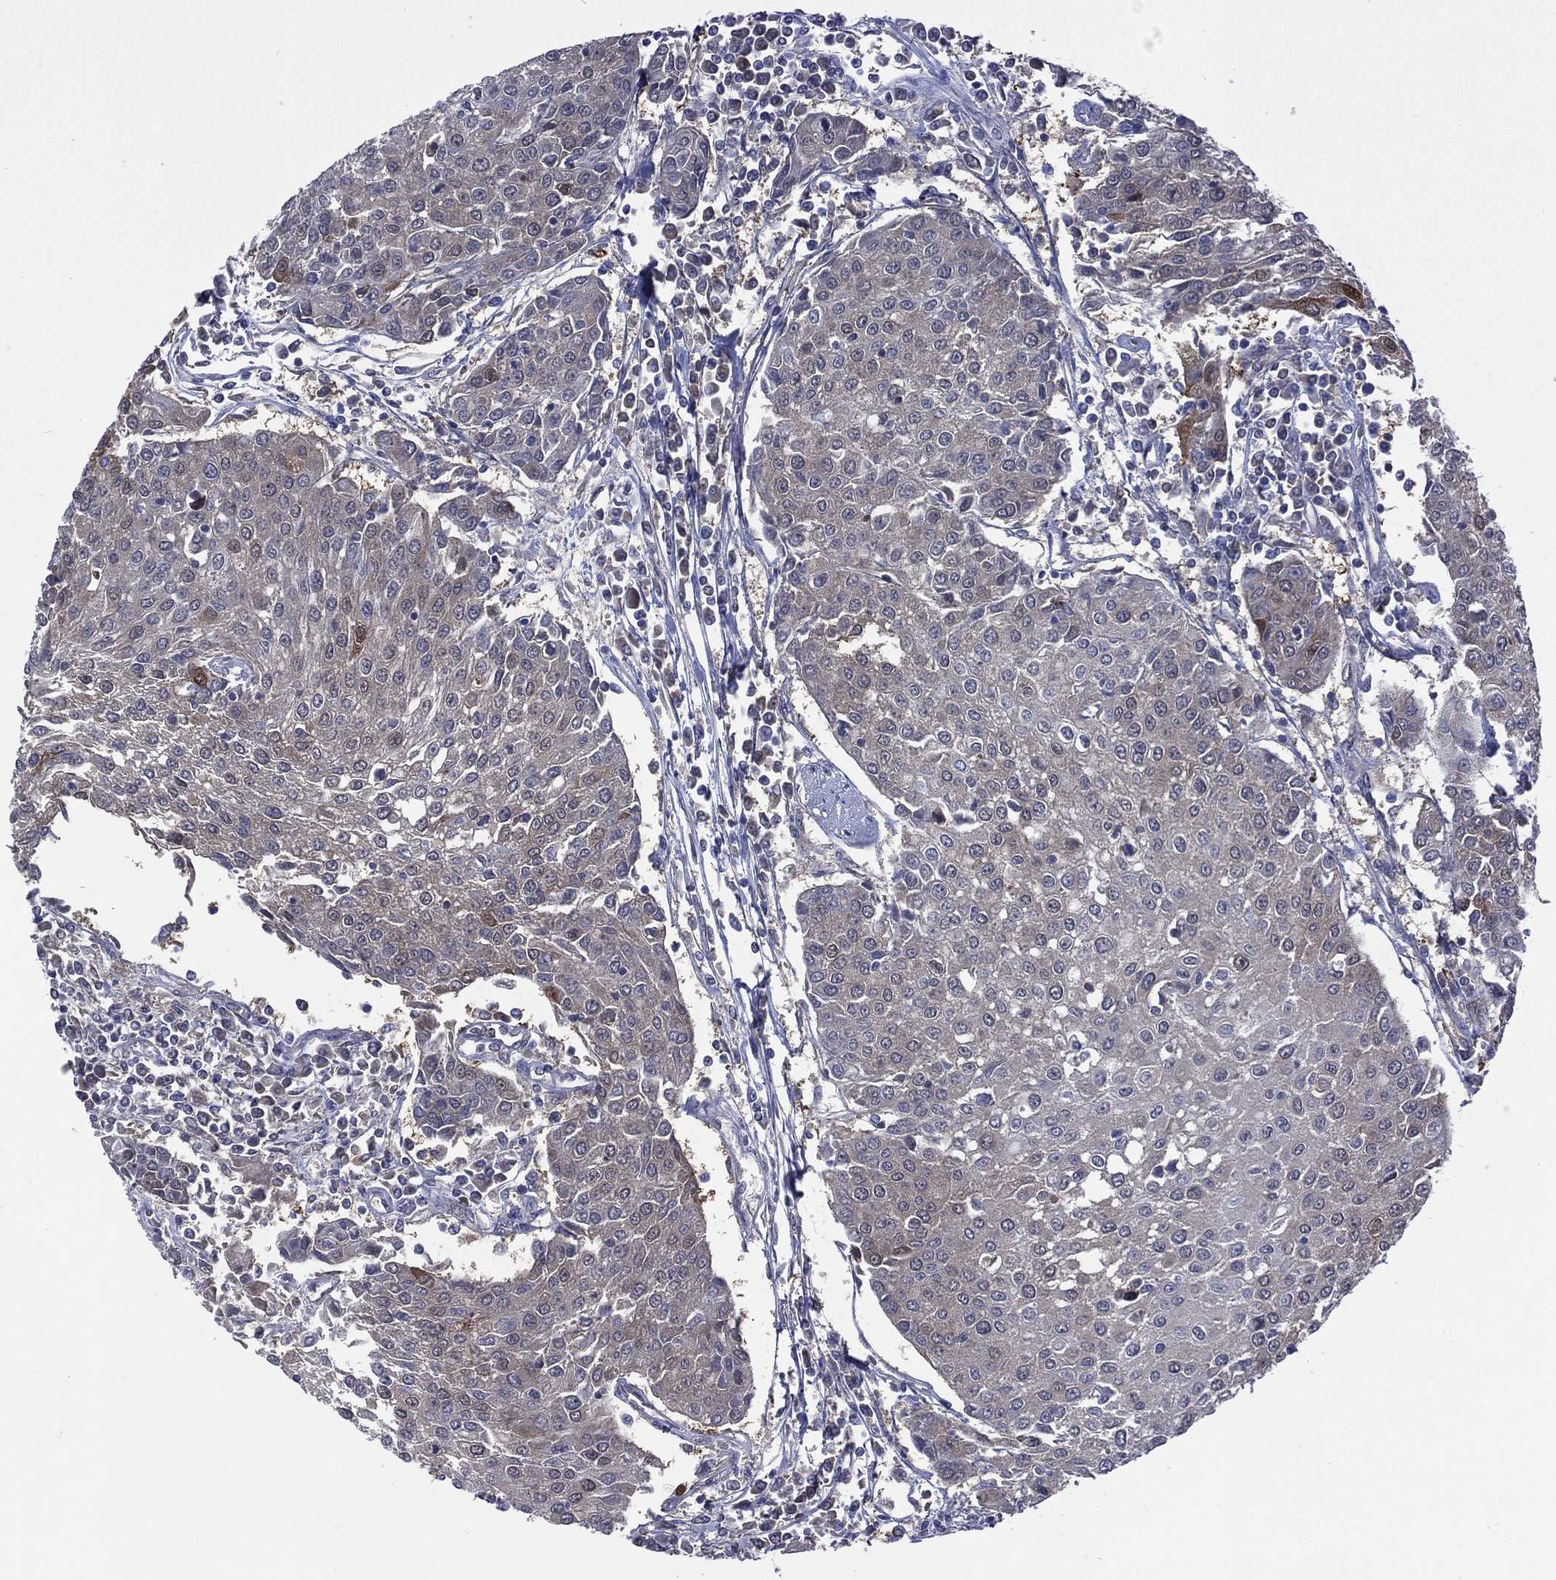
{"staining": {"intensity": "weak", "quantity": "<25%", "location": "cytoplasmic/membranous"}, "tissue": "urothelial cancer", "cell_type": "Tumor cells", "image_type": "cancer", "snomed": [{"axis": "morphology", "description": "Urothelial carcinoma, High grade"}, {"axis": "topography", "description": "Urinary bladder"}], "caption": "The image reveals no staining of tumor cells in urothelial cancer.", "gene": "MTAP", "patient": {"sex": "female", "age": 85}}